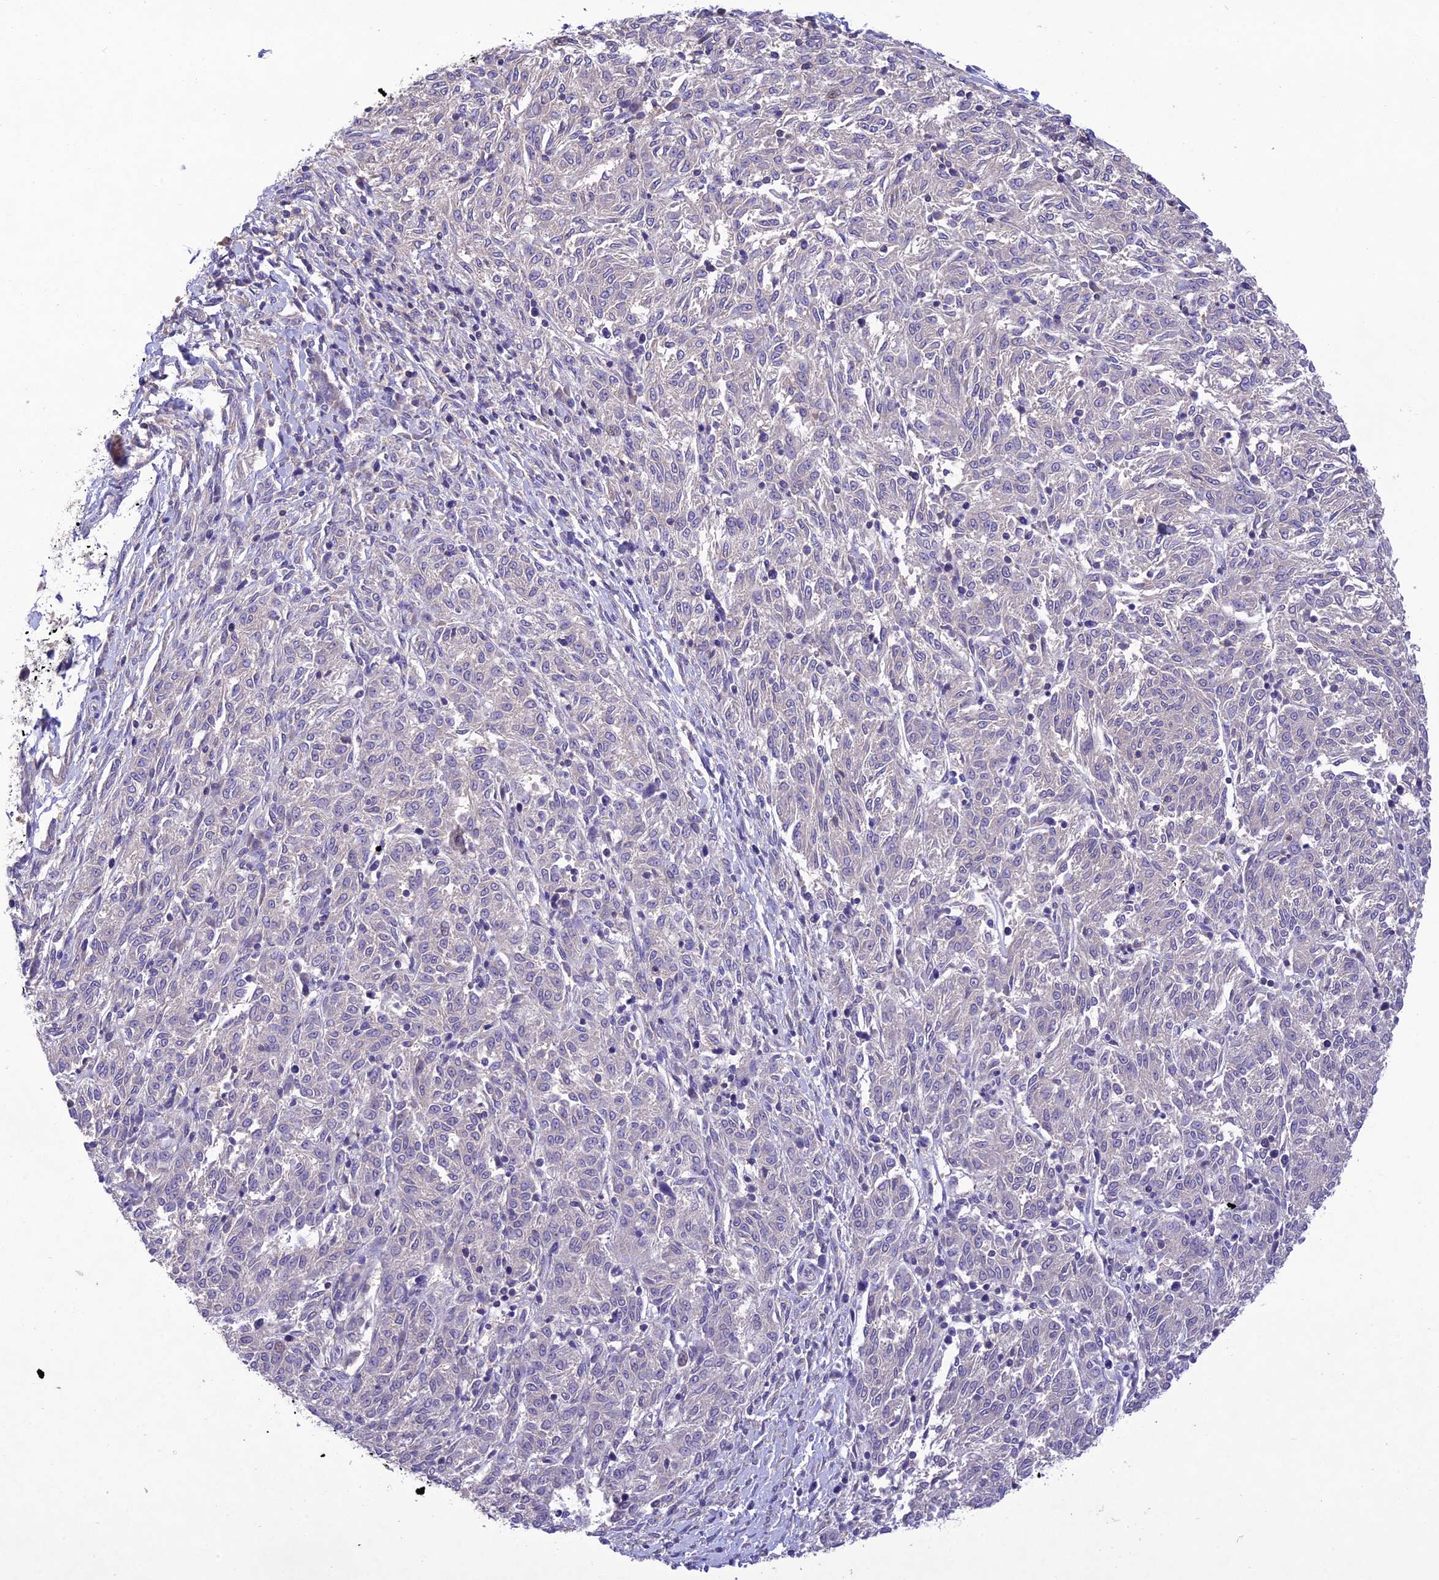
{"staining": {"intensity": "negative", "quantity": "none", "location": "none"}, "tissue": "melanoma", "cell_type": "Tumor cells", "image_type": "cancer", "snomed": [{"axis": "morphology", "description": "Malignant melanoma, NOS"}, {"axis": "topography", "description": "Skin"}], "caption": "Image shows no significant protein positivity in tumor cells of melanoma. Nuclei are stained in blue.", "gene": "SNX24", "patient": {"sex": "female", "age": 72}}